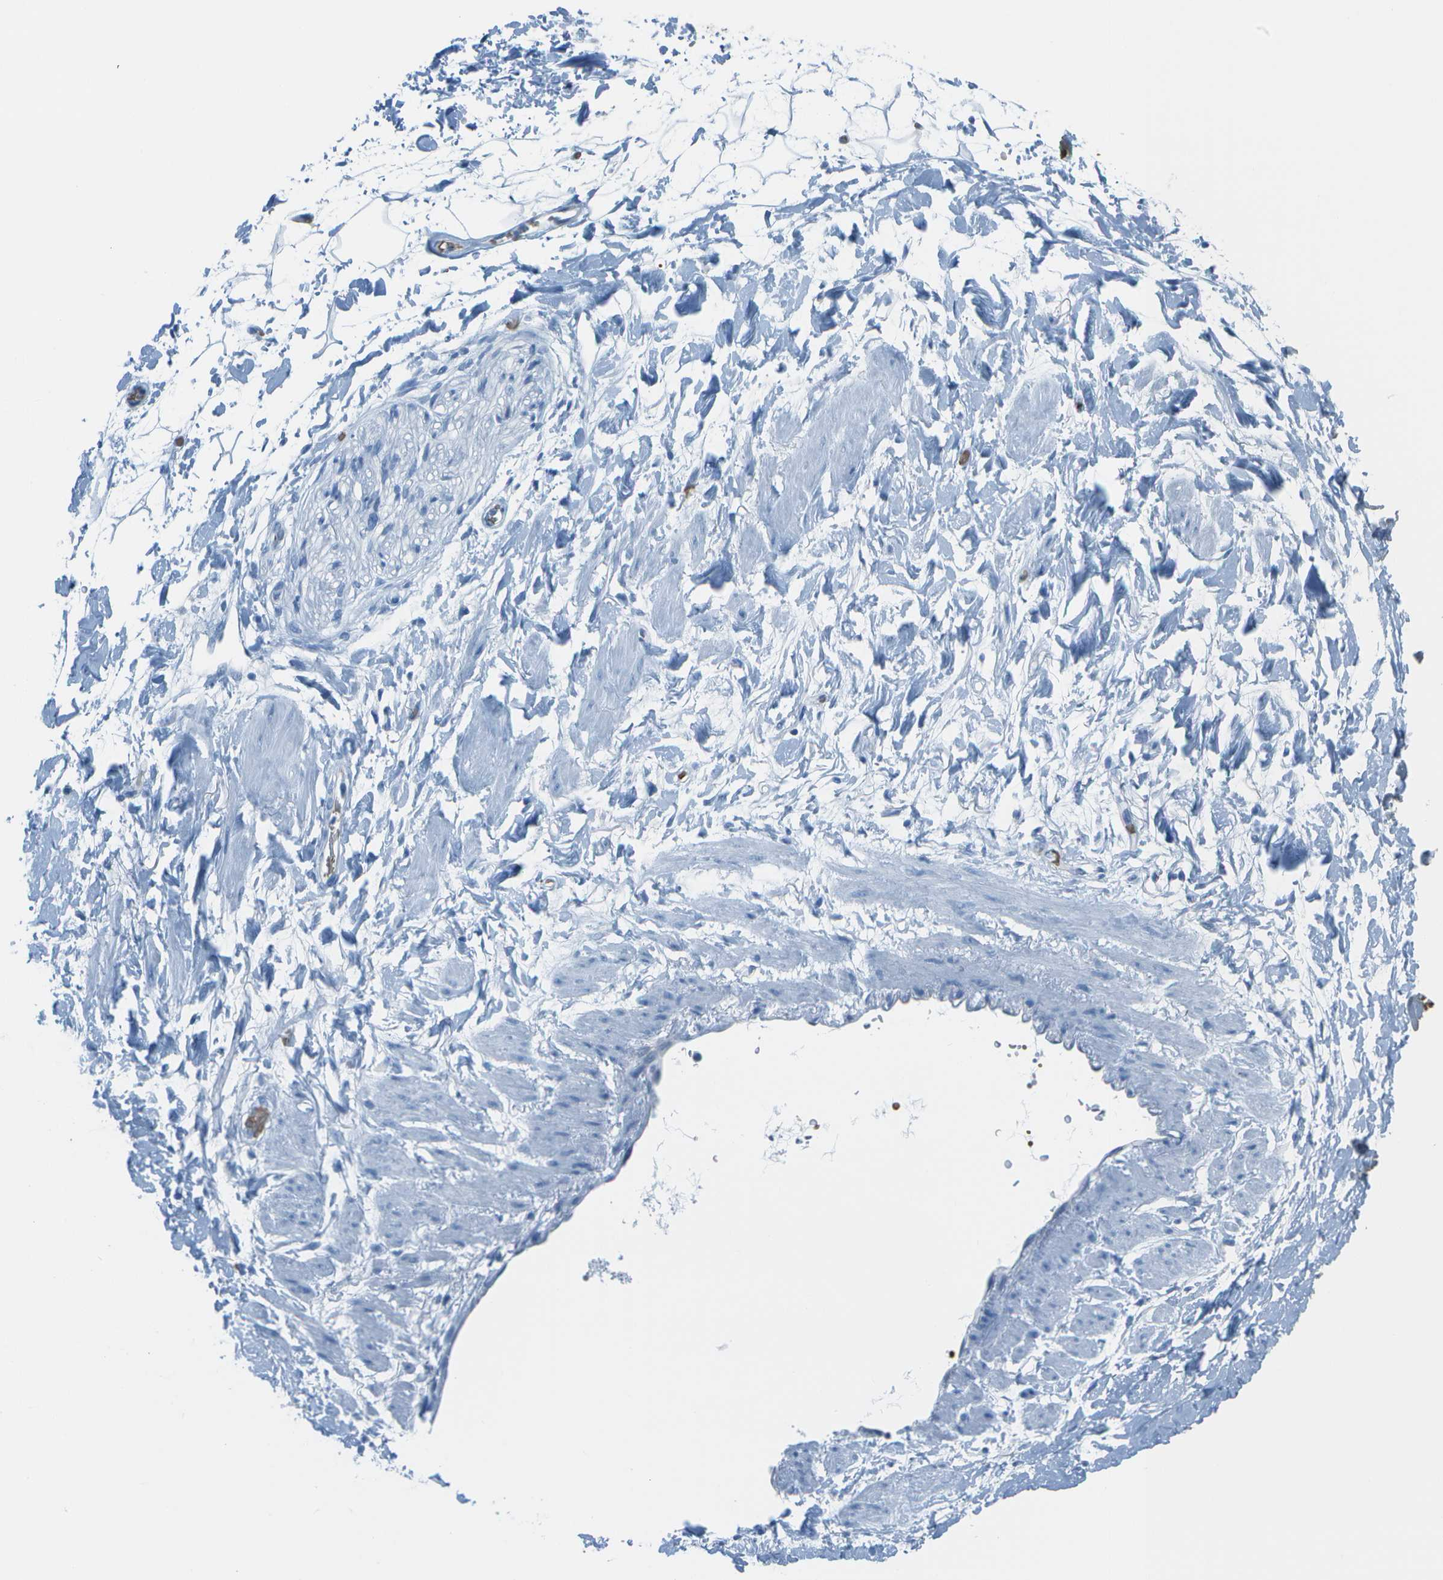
{"staining": {"intensity": "negative", "quantity": "none", "location": "none"}, "tissue": "adipose tissue", "cell_type": "Adipocytes", "image_type": "normal", "snomed": [{"axis": "morphology", "description": "Normal tissue, NOS"}, {"axis": "topography", "description": "Soft tissue"}], "caption": "Adipocytes are negative for protein expression in unremarkable human adipose tissue. (DAB immunohistochemistry (IHC), high magnification).", "gene": "ASL", "patient": {"sex": "male", "age": 72}}